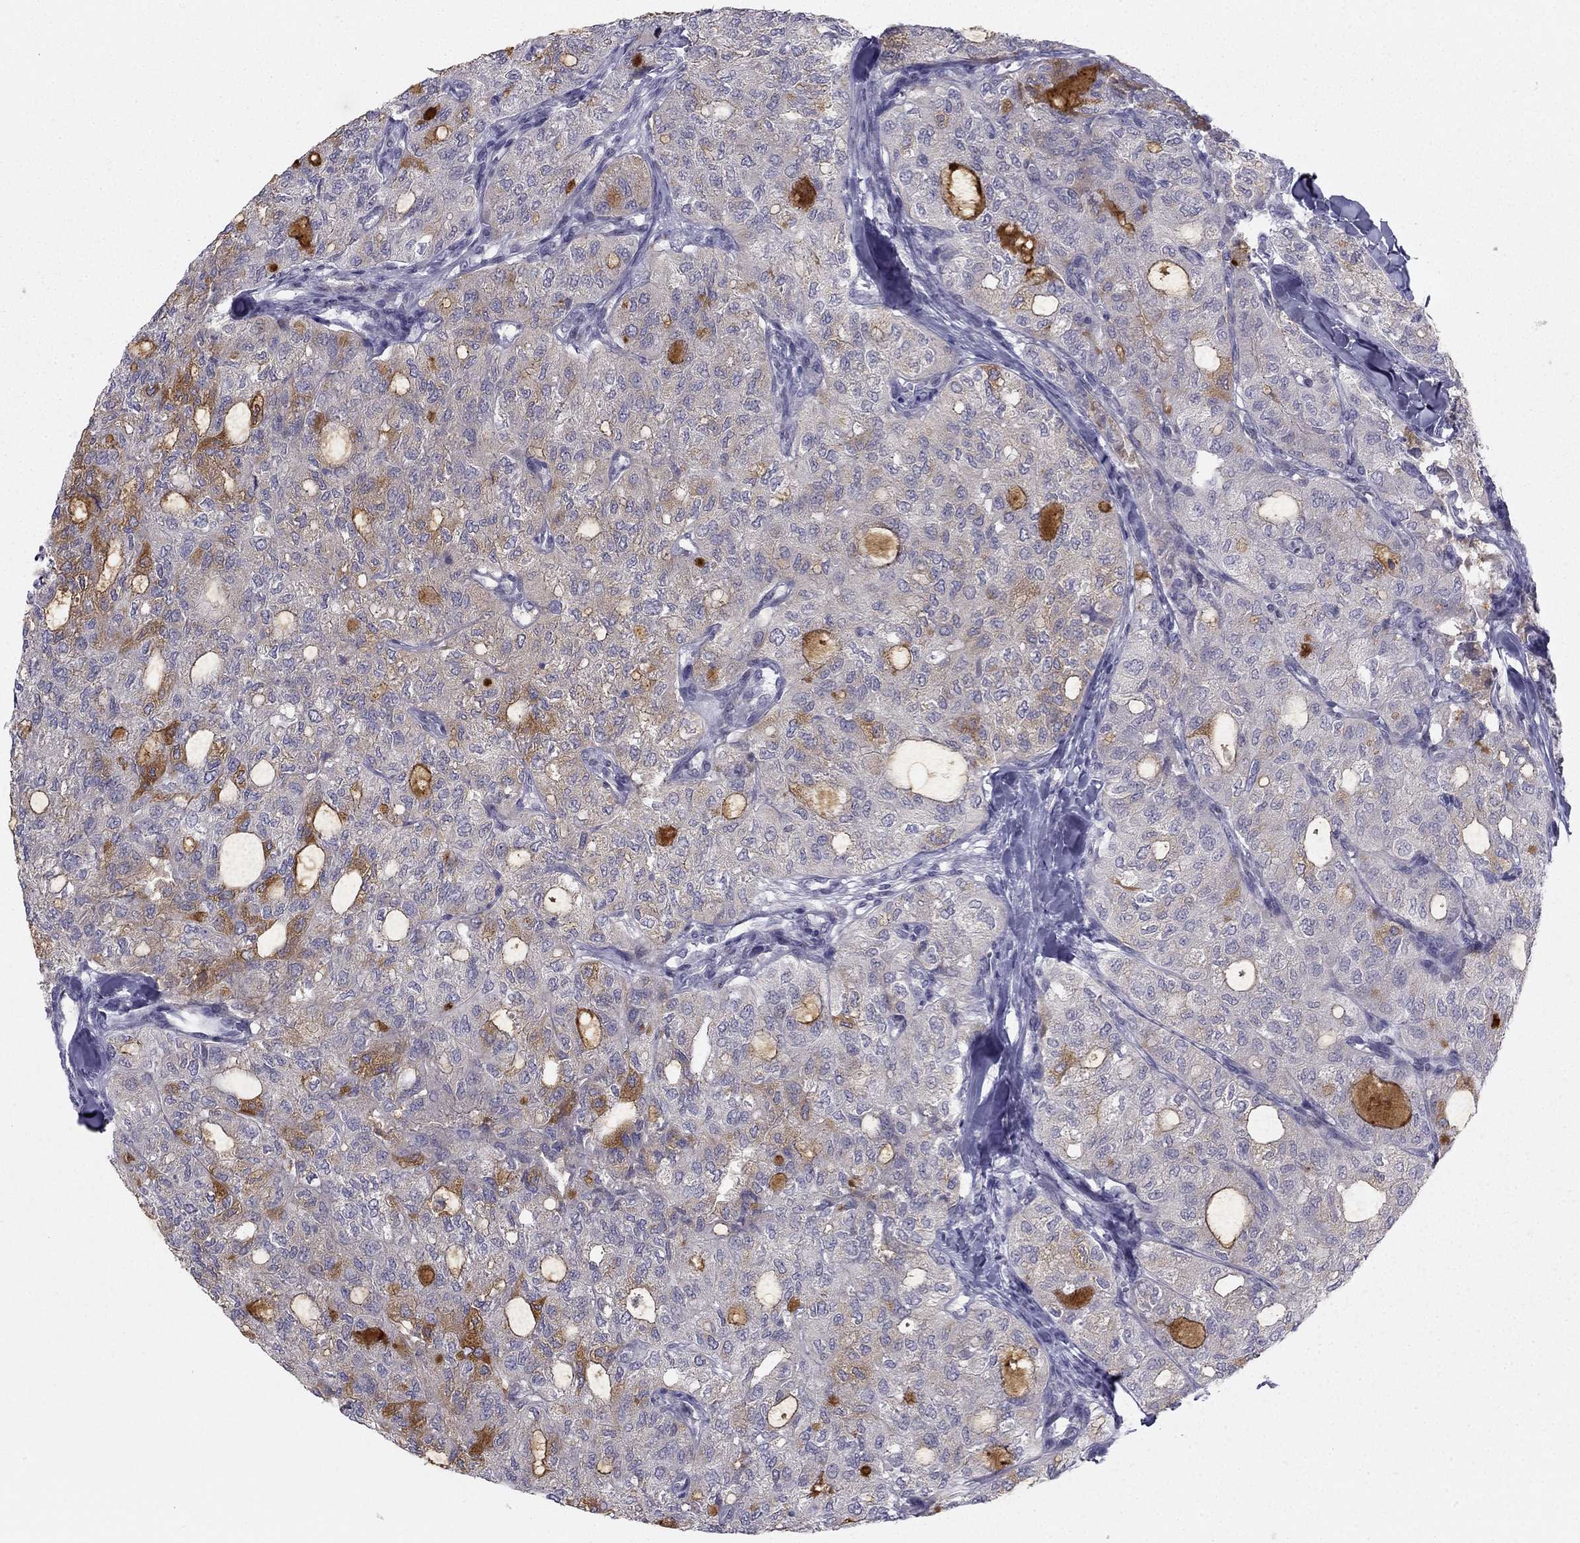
{"staining": {"intensity": "weak", "quantity": "25%-75%", "location": "cytoplasmic/membranous"}, "tissue": "thyroid cancer", "cell_type": "Tumor cells", "image_type": "cancer", "snomed": [{"axis": "morphology", "description": "Follicular adenoma carcinoma, NOS"}, {"axis": "topography", "description": "Thyroid gland"}], "caption": "Human thyroid follicular adenoma carcinoma stained with a brown dye demonstrates weak cytoplasmic/membranous positive staining in approximately 25%-75% of tumor cells.", "gene": "TRPS1", "patient": {"sex": "male", "age": 75}}